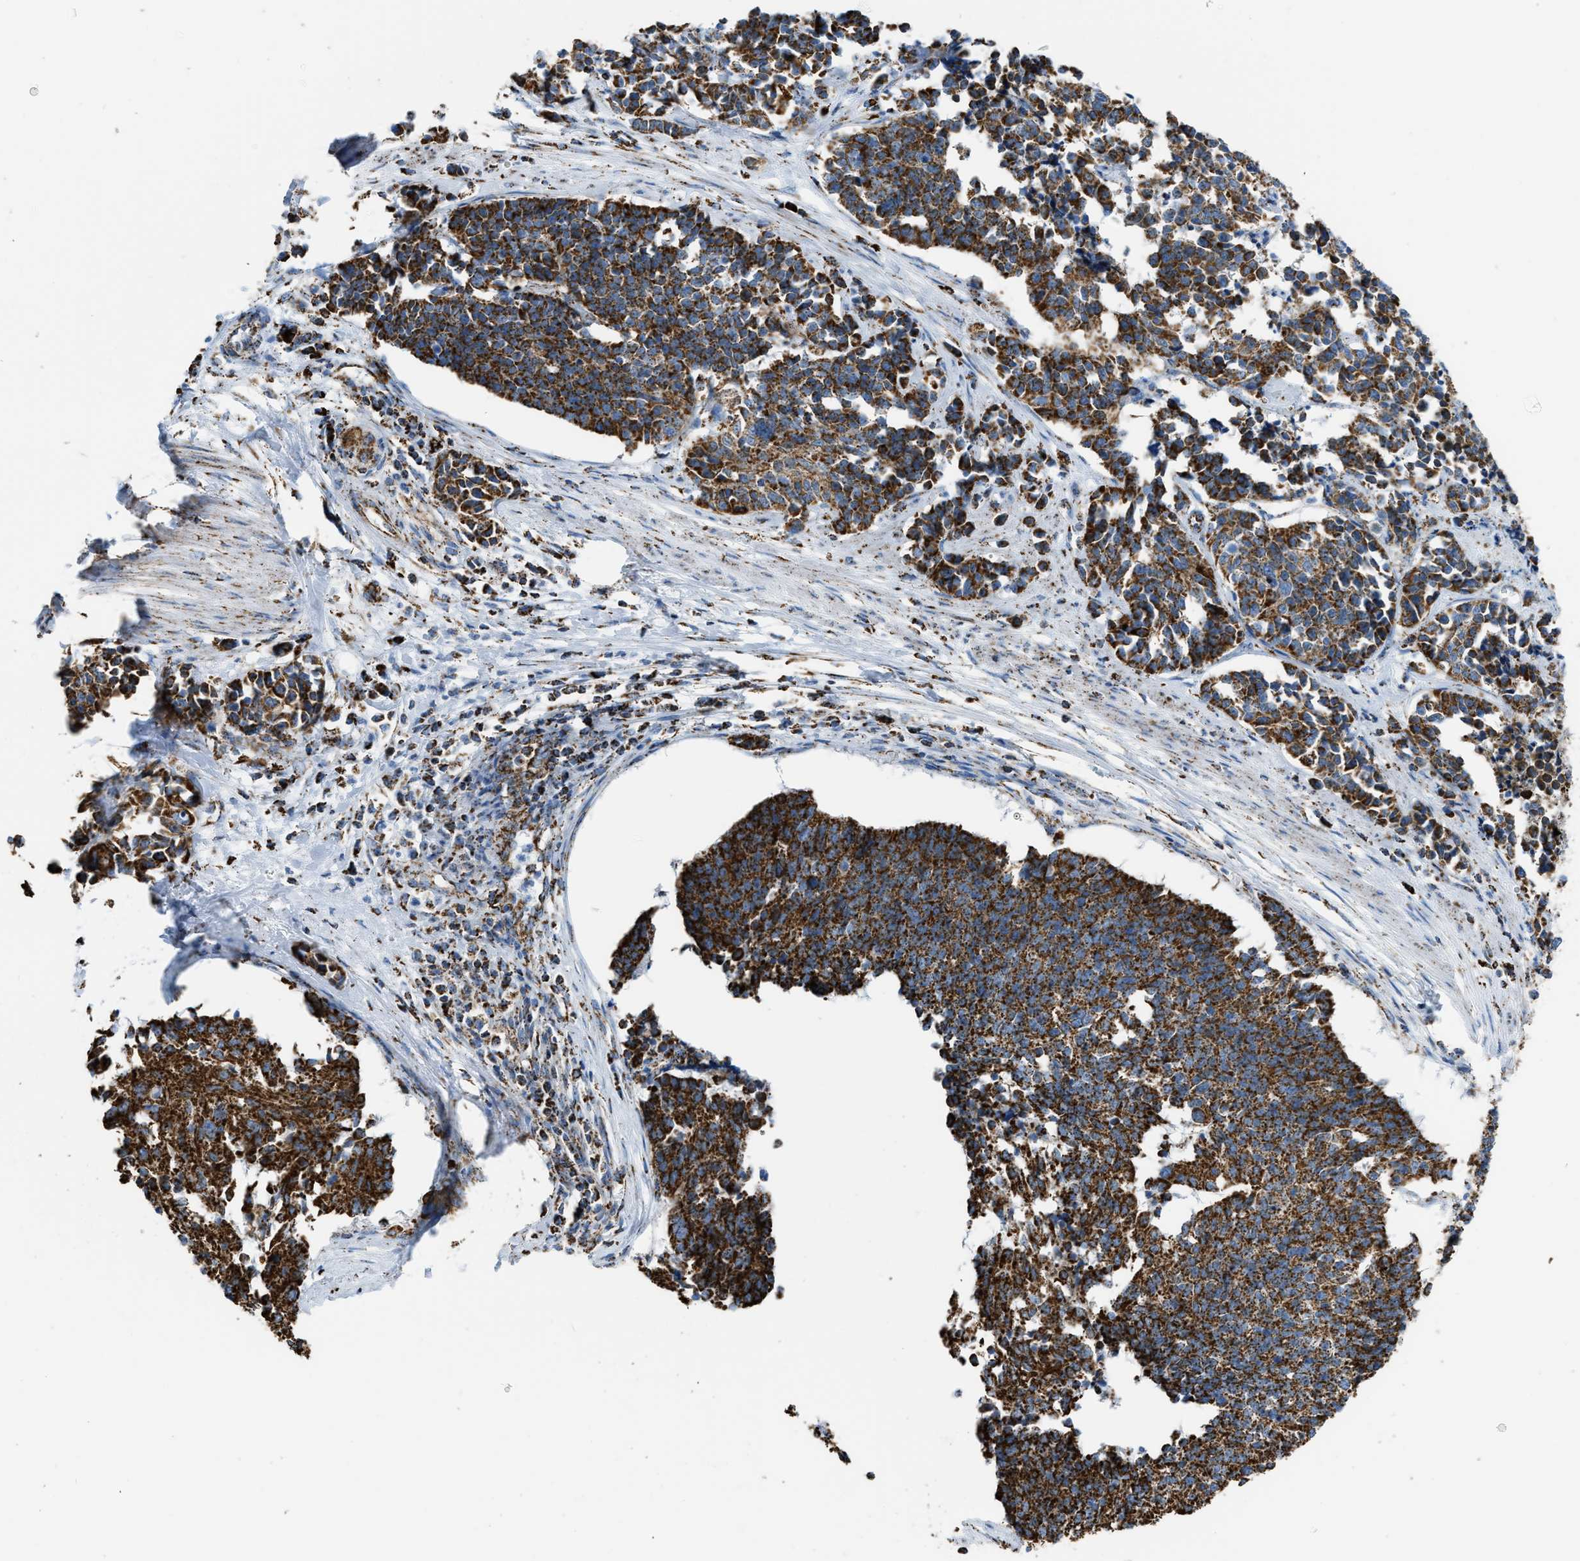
{"staining": {"intensity": "strong", "quantity": ">75%", "location": "cytoplasmic/membranous"}, "tissue": "cervical cancer", "cell_type": "Tumor cells", "image_type": "cancer", "snomed": [{"axis": "morphology", "description": "Squamous cell carcinoma, NOS"}, {"axis": "topography", "description": "Cervix"}], "caption": "Squamous cell carcinoma (cervical) stained with DAB immunohistochemistry (IHC) shows high levels of strong cytoplasmic/membranous positivity in approximately >75% of tumor cells.", "gene": "ETFB", "patient": {"sex": "female", "age": 35}}